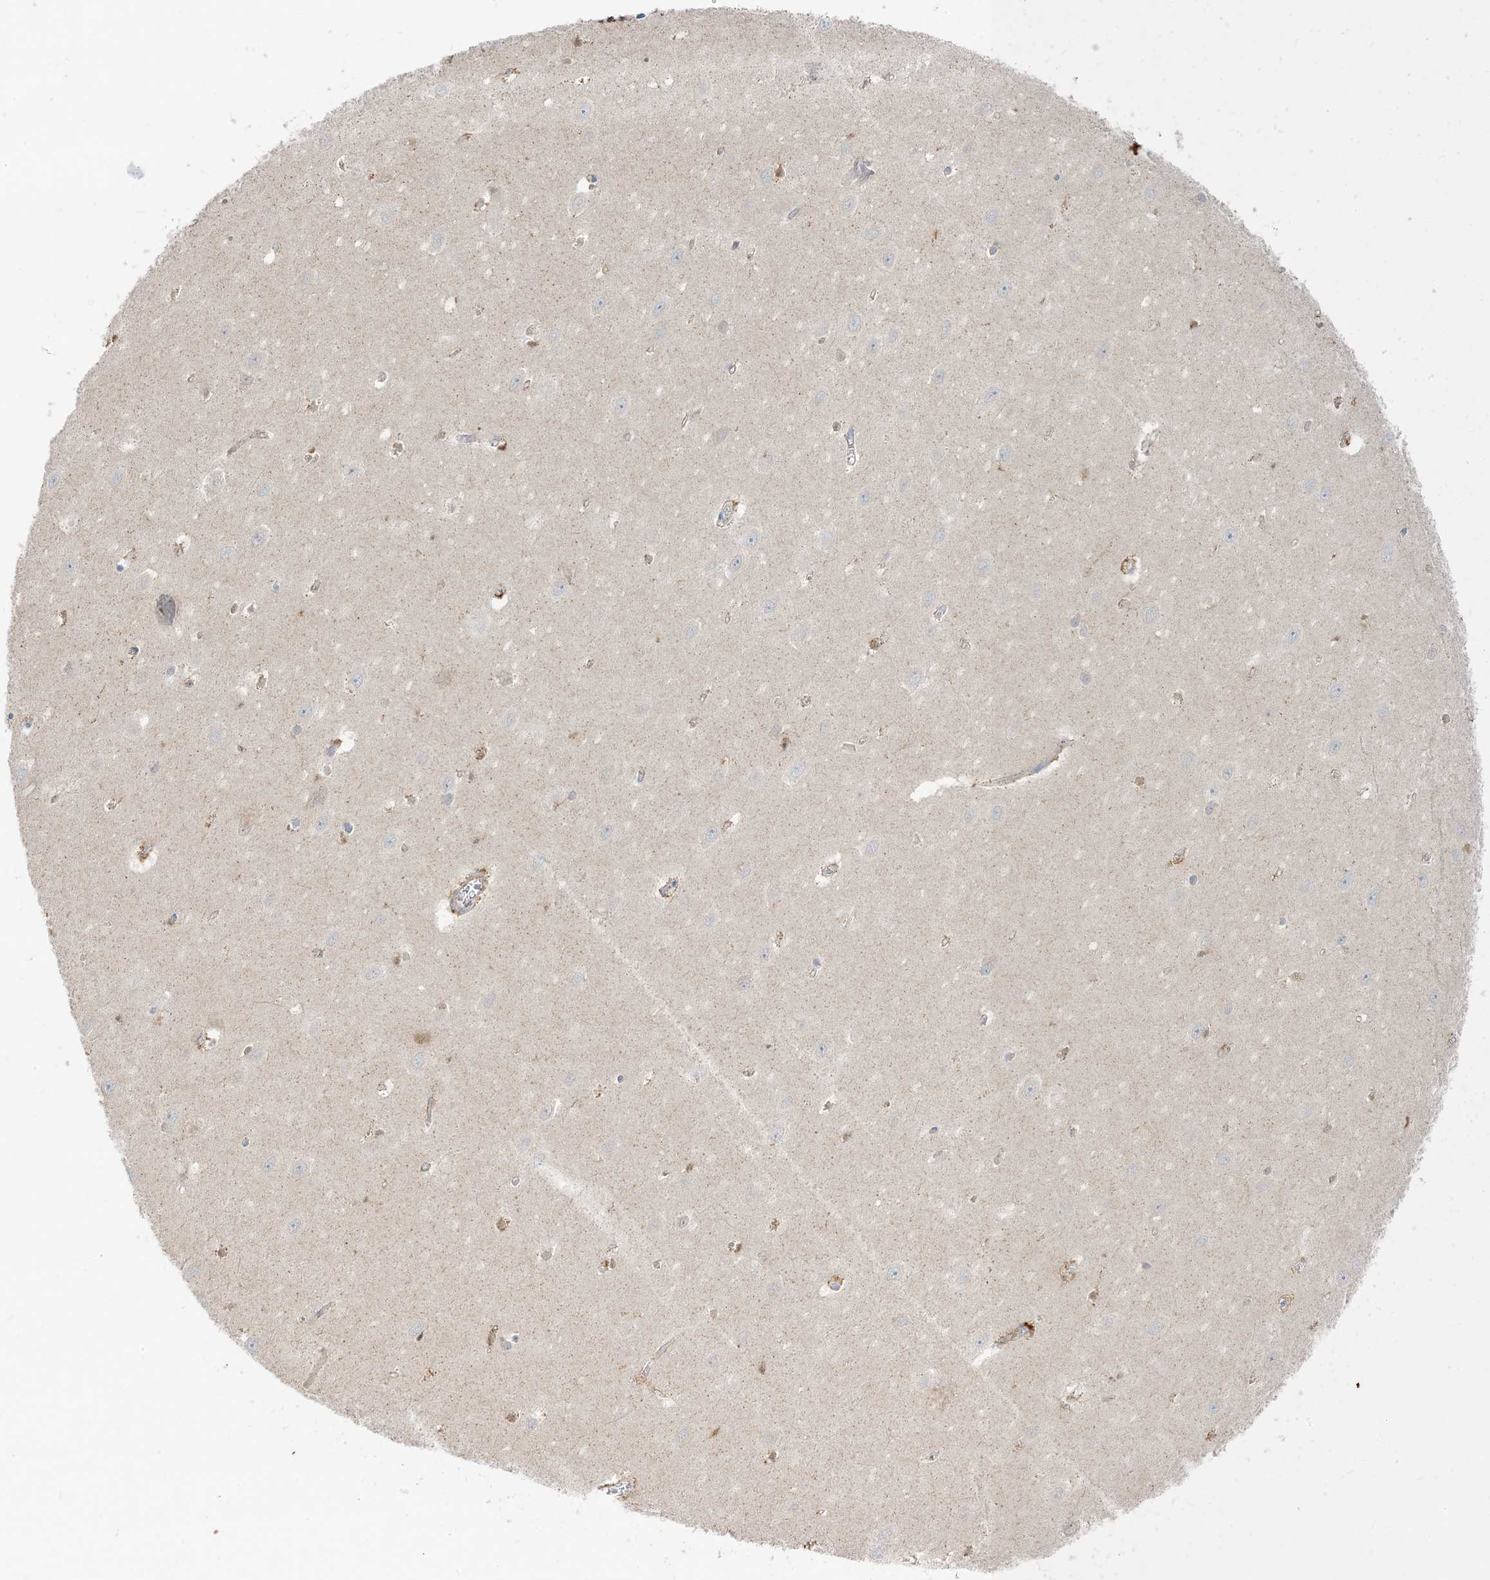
{"staining": {"intensity": "weak", "quantity": "<25%", "location": "cytoplasmic/membranous"}, "tissue": "hippocampus", "cell_type": "Glial cells", "image_type": "normal", "snomed": [{"axis": "morphology", "description": "Normal tissue, NOS"}, {"axis": "topography", "description": "Hippocampus"}], "caption": "The image exhibits no significant positivity in glial cells of hippocampus.", "gene": "NAGK", "patient": {"sex": "female", "age": 64}}